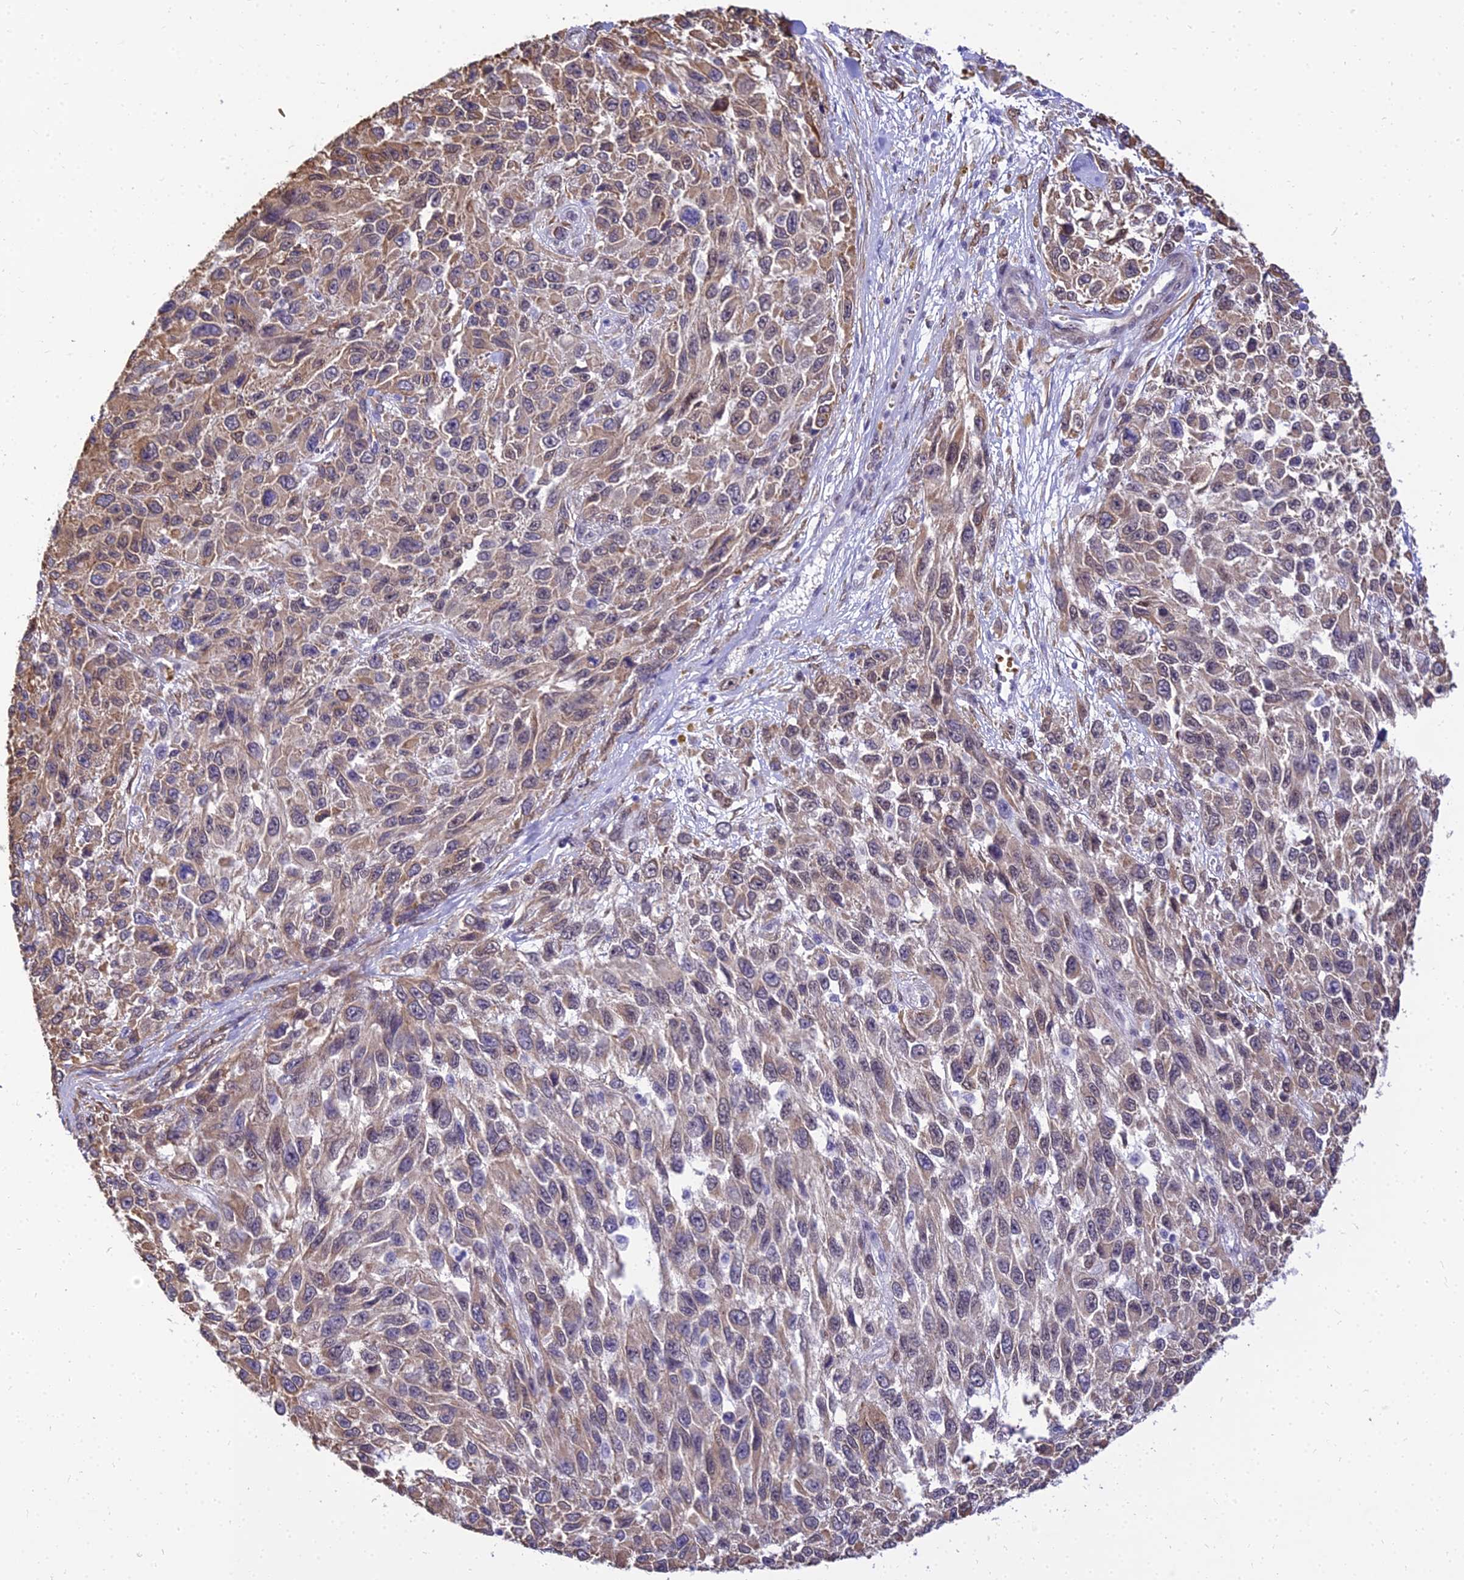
{"staining": {"intensity": "weak", "quantity": ">75%", "location": "cytoplasmic/membranous"}, "tissue": "melanoma", "cell_type": "Tumor cells", "image_type": "cancer", "snomed": [{"axis": "morphology", "description": "Malignant melanoma, NOS"}, {"axis": "topography", "description": "Skin"}], "caption": "High-magnification brightfield microscopy of malignant melanoma stained with DAB (3,3'-diaminobenzidine) (brown) and counterstained with hematoxylin (blue). tumor cells exhibit weak cytoplasmic/membranous staining is appreciated in about>75% of cells. Using DAB (brown) and hematoxylin (blue) stains, captured at high magnification using brightfield microscopy.", "gene": "BCL9", "patient": {"sex": "female", "age": 96}}